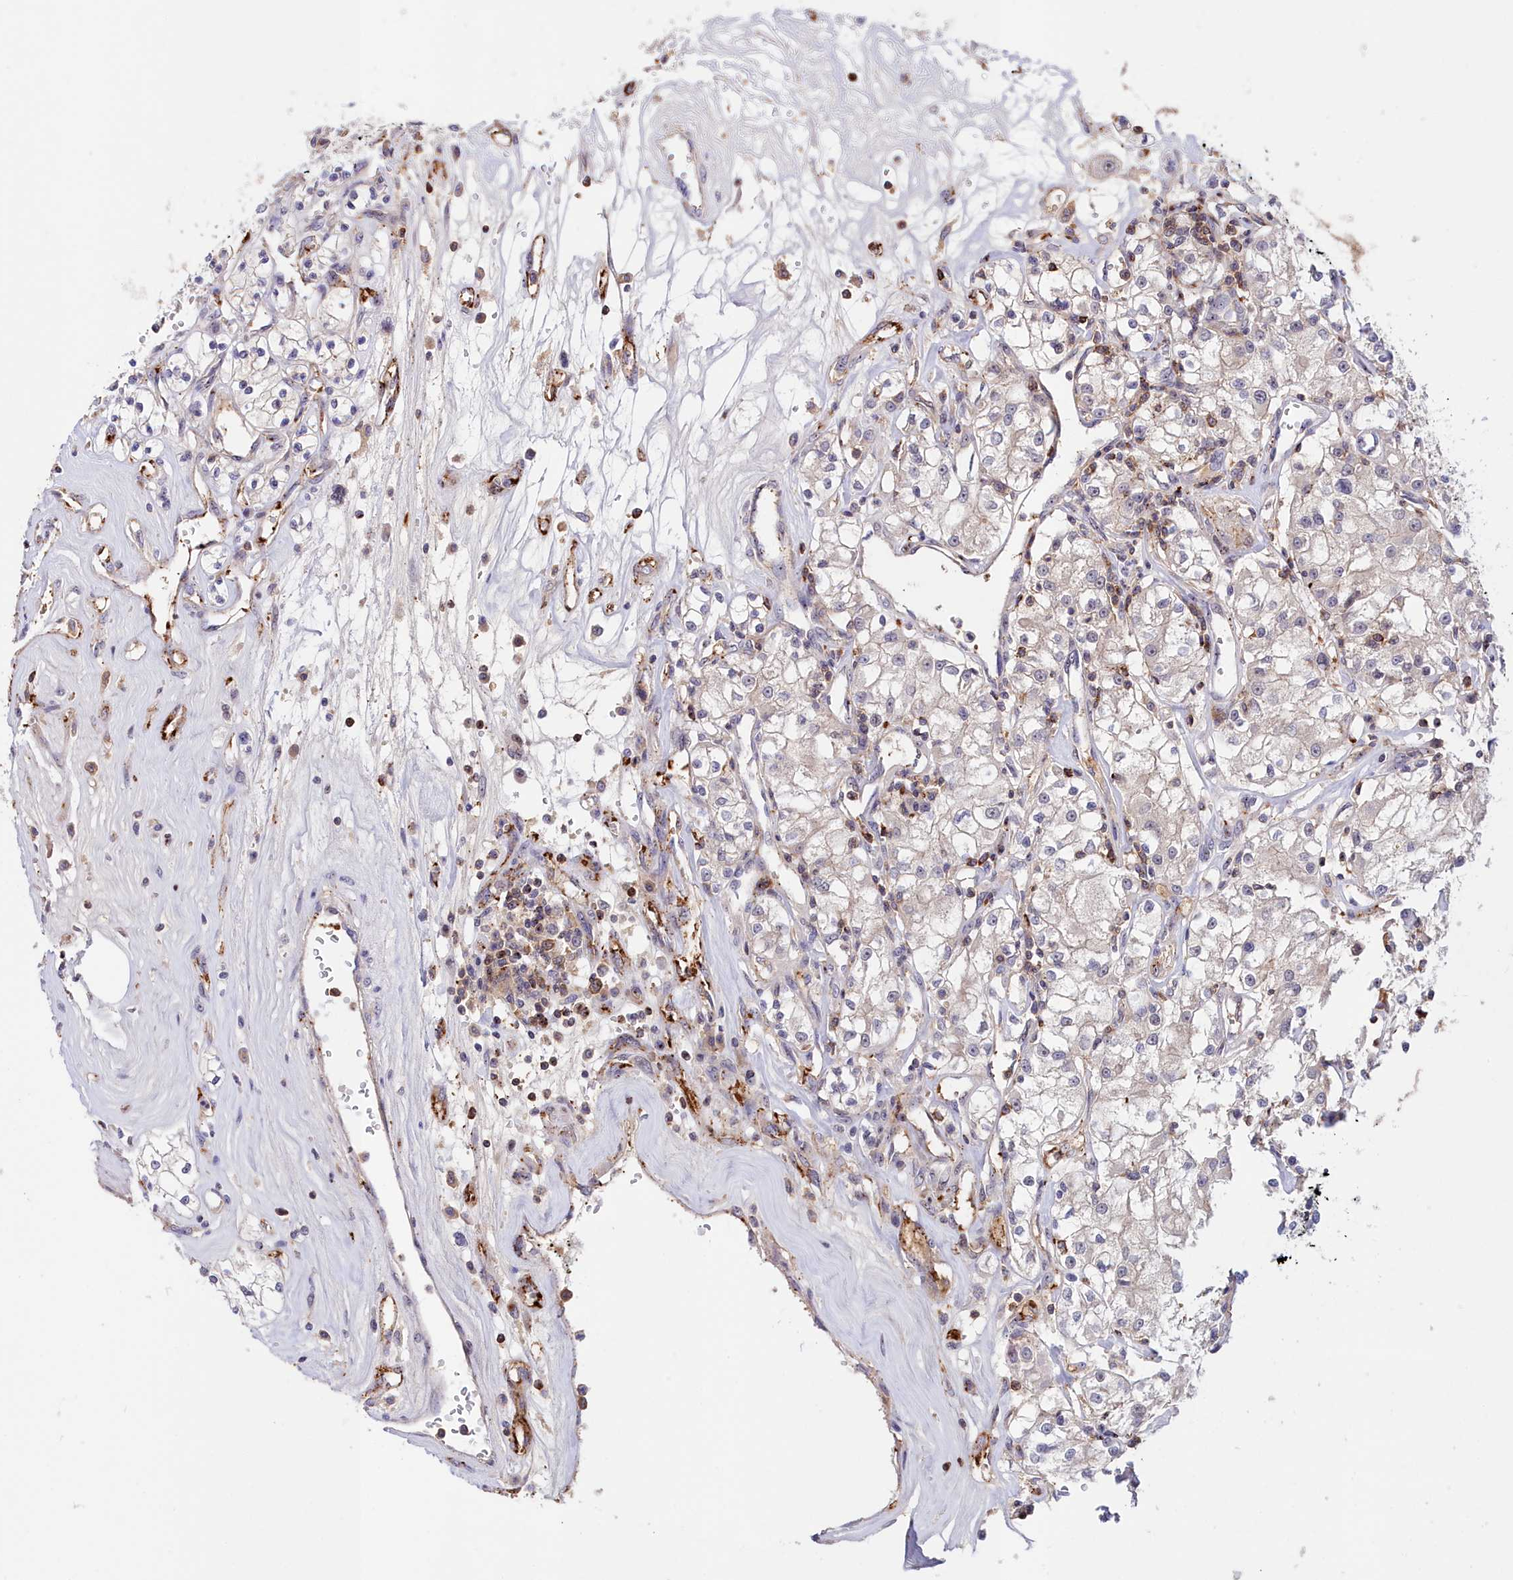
{"staining": {"intensity": "negative", "quantity": "none", "location": "none"}, "tissue": "renal cancer", "cell_type": "Tumor cells", "image_type": "cancer", "snomed": [{"axis": "morphology", "description": "Adenocarcinoma, NOS"}, {"axis": "topography", "description": "Kidney"}], "caption": "This histopathology image is of renal adenocarcinoma stained with immunohistochemistry (IHC) to label a protein in brown with the nuclei are counter-stained blue. There is no positivity in tumor cells.", "gene": "NEURL4", "patient": {"sex": "female", "age": 59}}